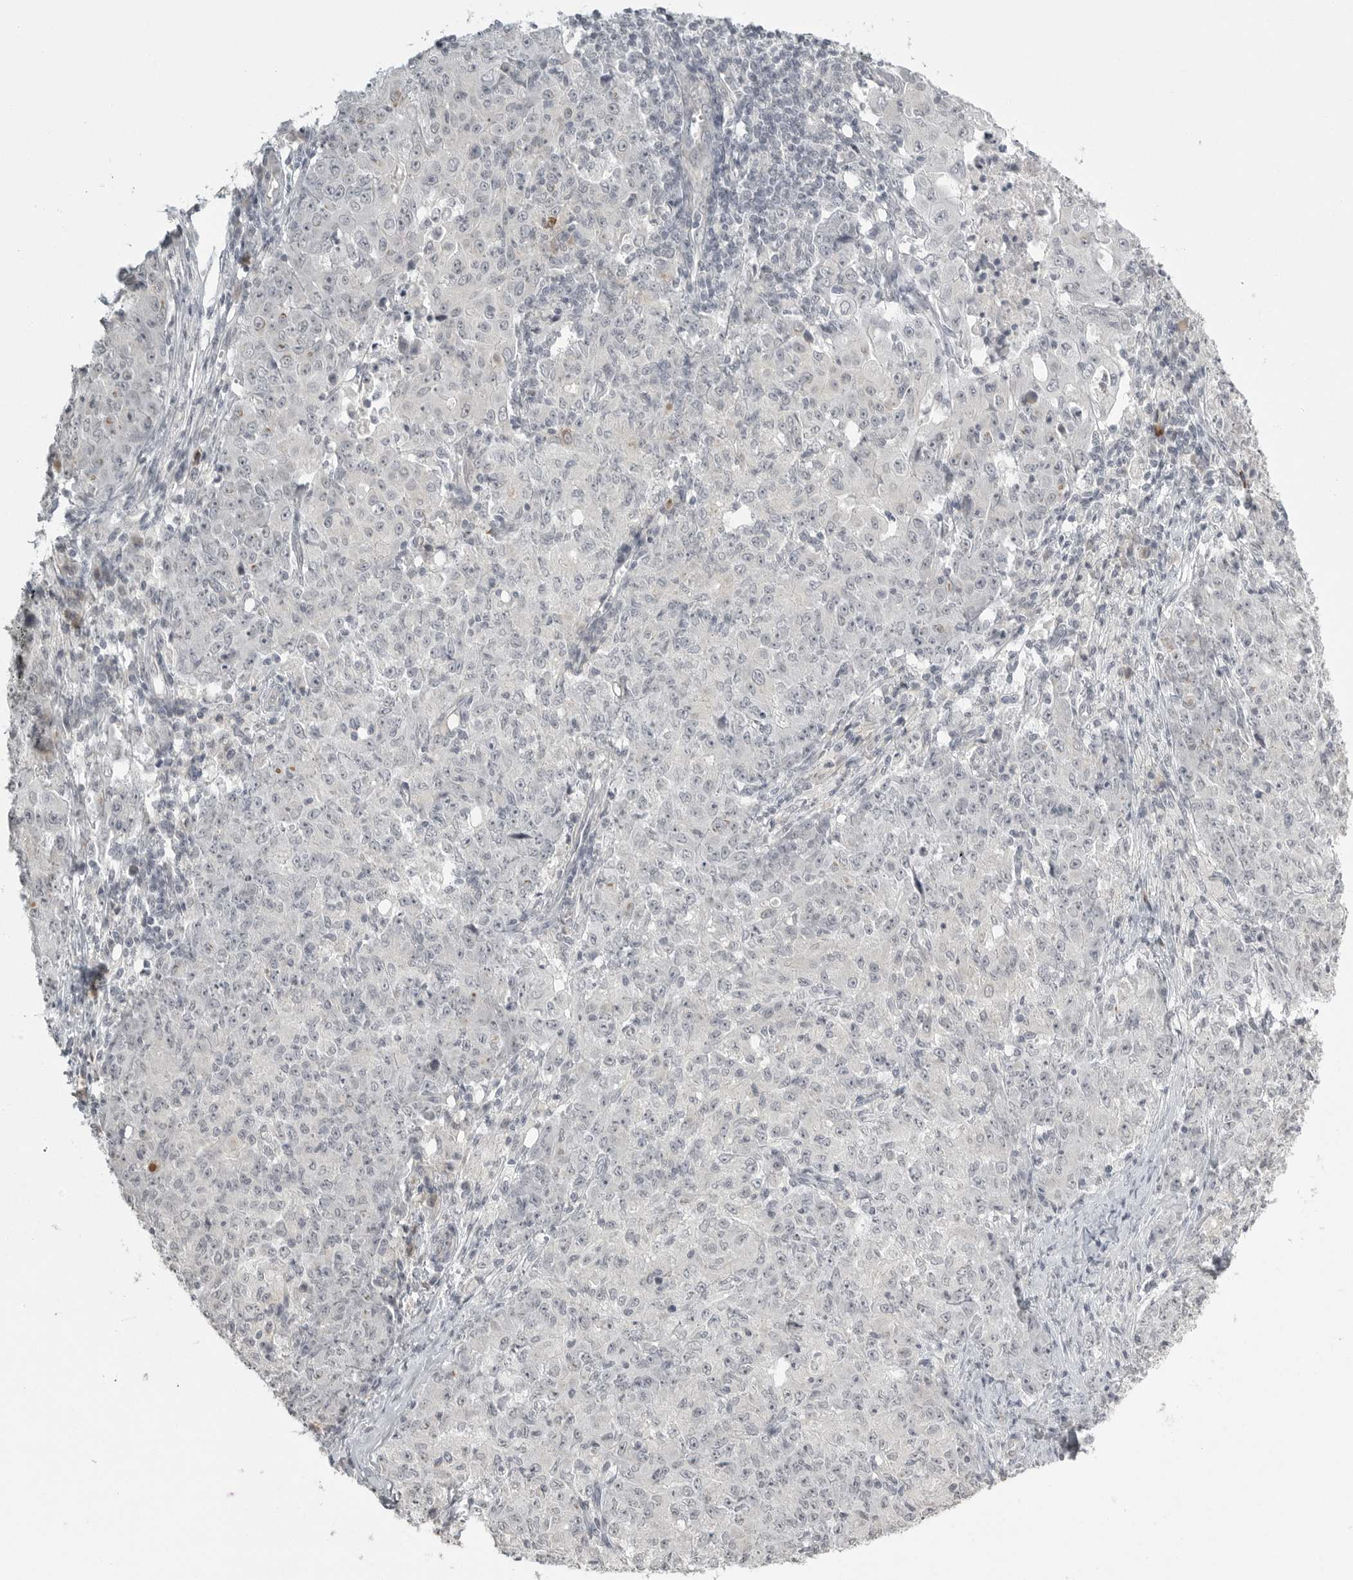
{"staining": {"intensity": "negative", "quantity": "none", "location": "none"}, "tissue": "ovarian cancer", "cell_type": "Tumor cells", "image_type": "cancer", "snomed": [{"axis": "morphology", "description": "Carcinoma, endometroid"}, {"axis": "topography", "description": "Ovary"}], "caption": "DAB immunohistochemical staining of endometroid carcinoma (ovarian) displays no significant expression in tumor cells.", "gene": "SMG8", "patient": {"sex": "female", "age": 42}}